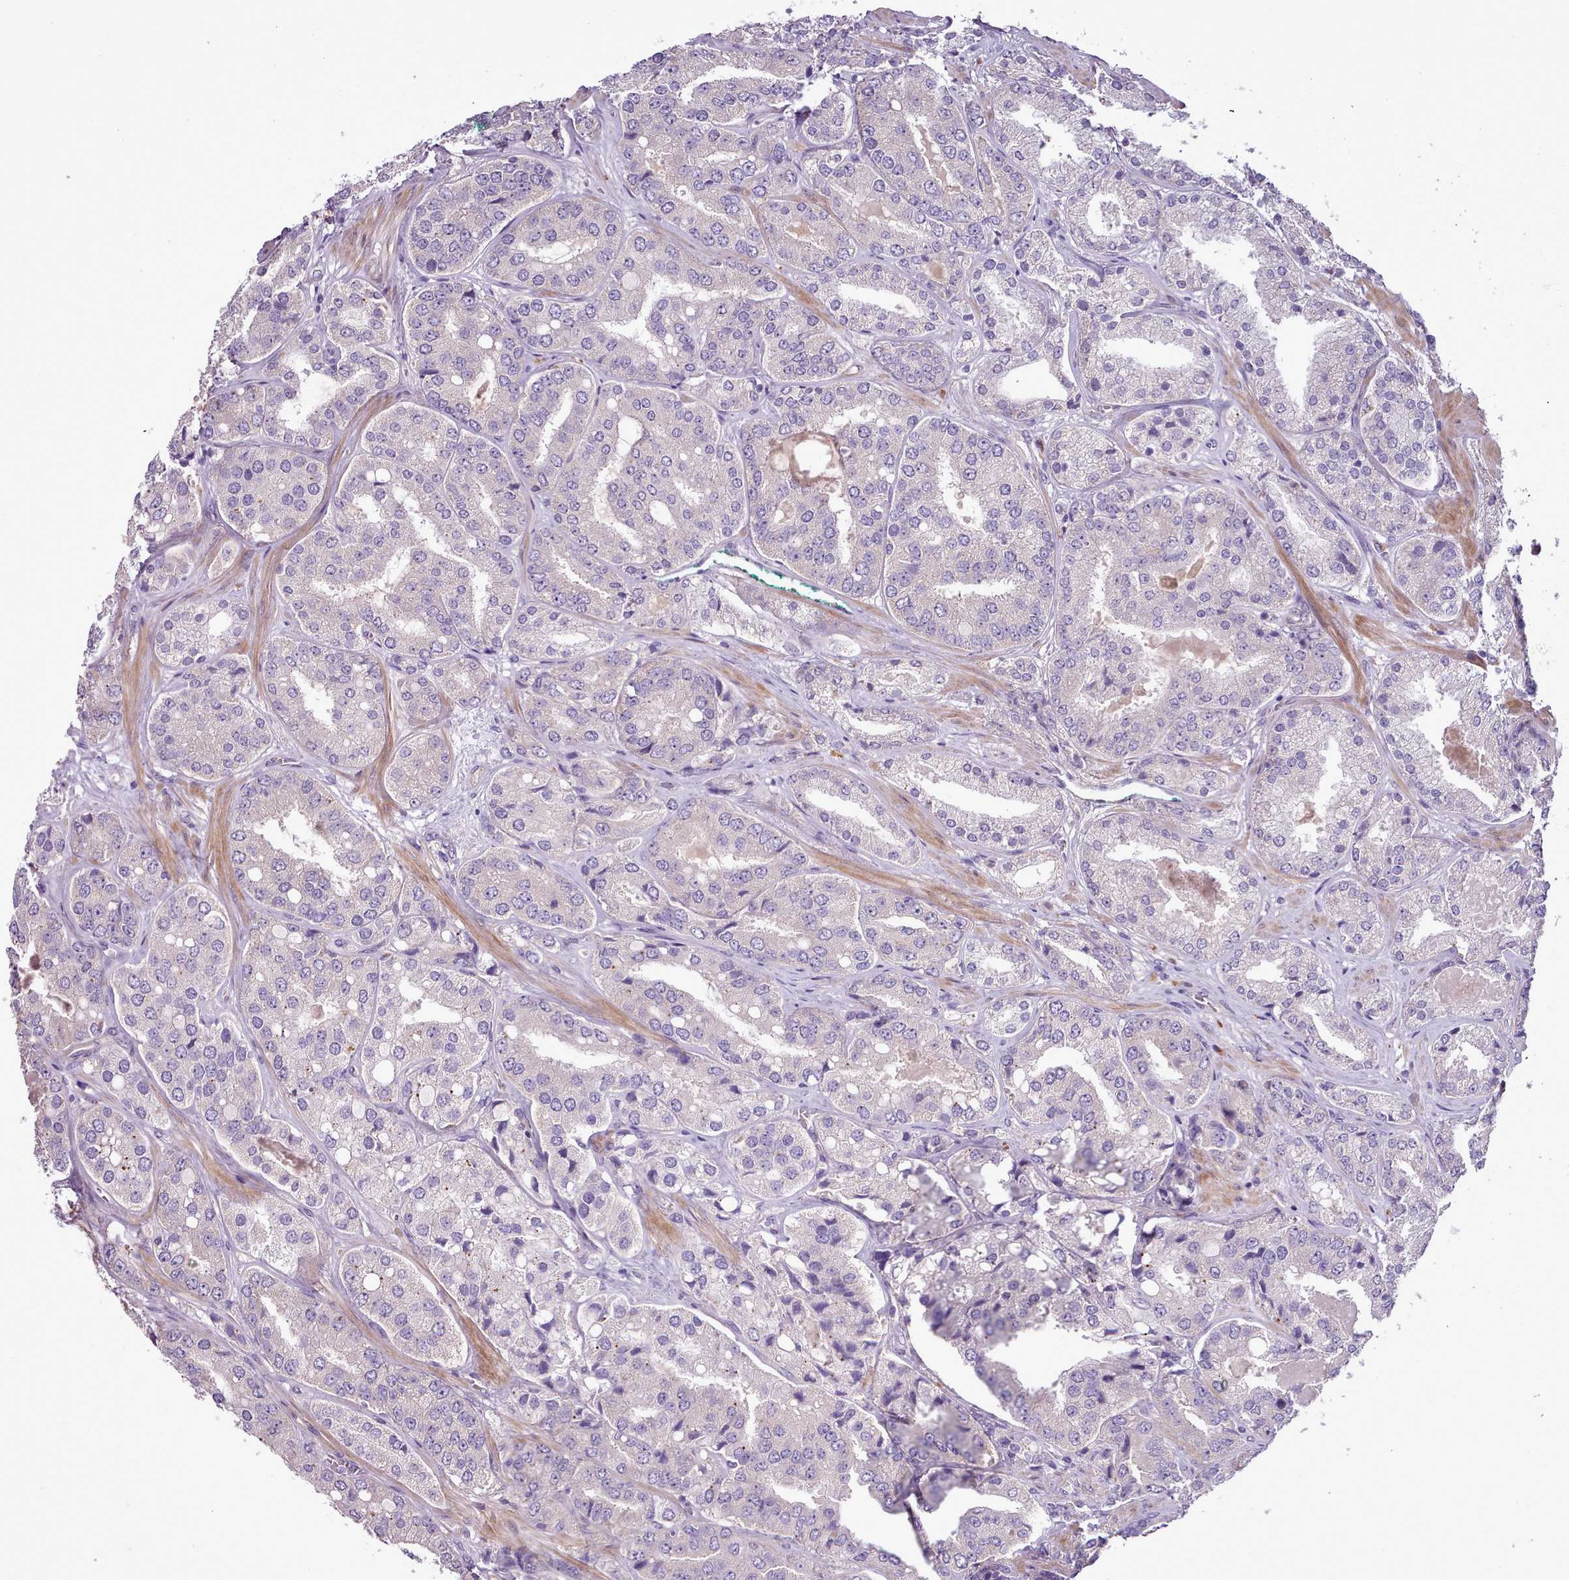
{"staining": {"intensity": "negative", "quantity": "none", "location": "none"}, "tissue": "prostate cancer", "cell_type": "Tumor cells", "image_type": "cancer", "snomed": [{"axis": "morphology", "description": "Adenocarcinoma, High grade"}, {"axis": "topography", "description": "Prostate"}], "caption": "An immunohistochemistry (IHC) image of prostate cancer (high-grade adenocarcinoma) is shown. There is no staining in tumor cells of prostate cancer (high-grade adenocarcinoma). (DAB (3,3'-diaminobenzidine) immunohistochemistry (IHC) visualized using brightfield microscopy, high magnification).", "gene": "SETX", "patient": {"sex": "male", "age": 63}}